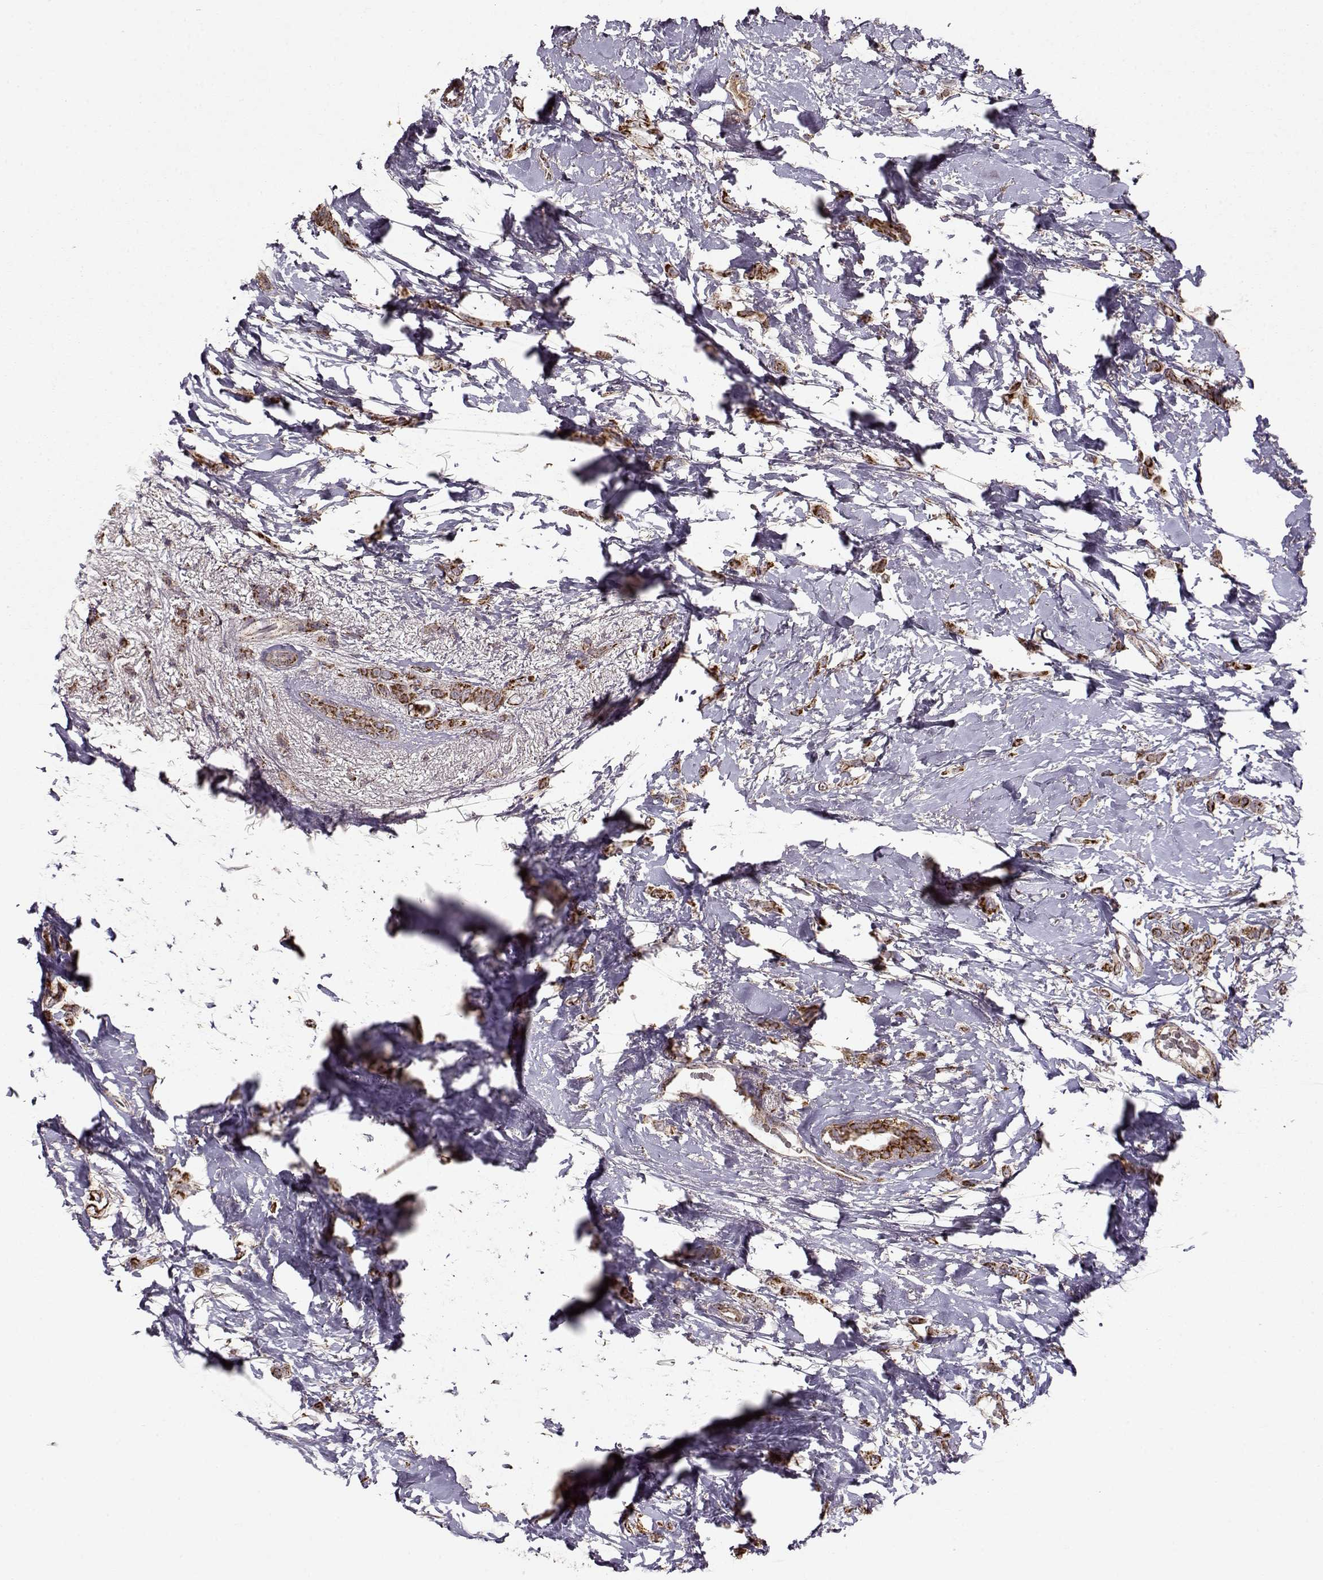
{"staining": {"intensity": "strong", "quantity": ">75%", "location": "cytoplasmic/membranous"}, "tissue": "breast cancer", "cell_type": "Tumor cells", "image_type": "cancer", "snomed": [{"axis": "morphology", "description": "Lobular carcinoma"}, {"axis": "topography", "description": "Breast"}], "caption": "Breast cancer stained with a protein marker displays strong staining in tumor cells.", "gene": "CMTM3", "patient": {"sex": "female", "age": 66}}